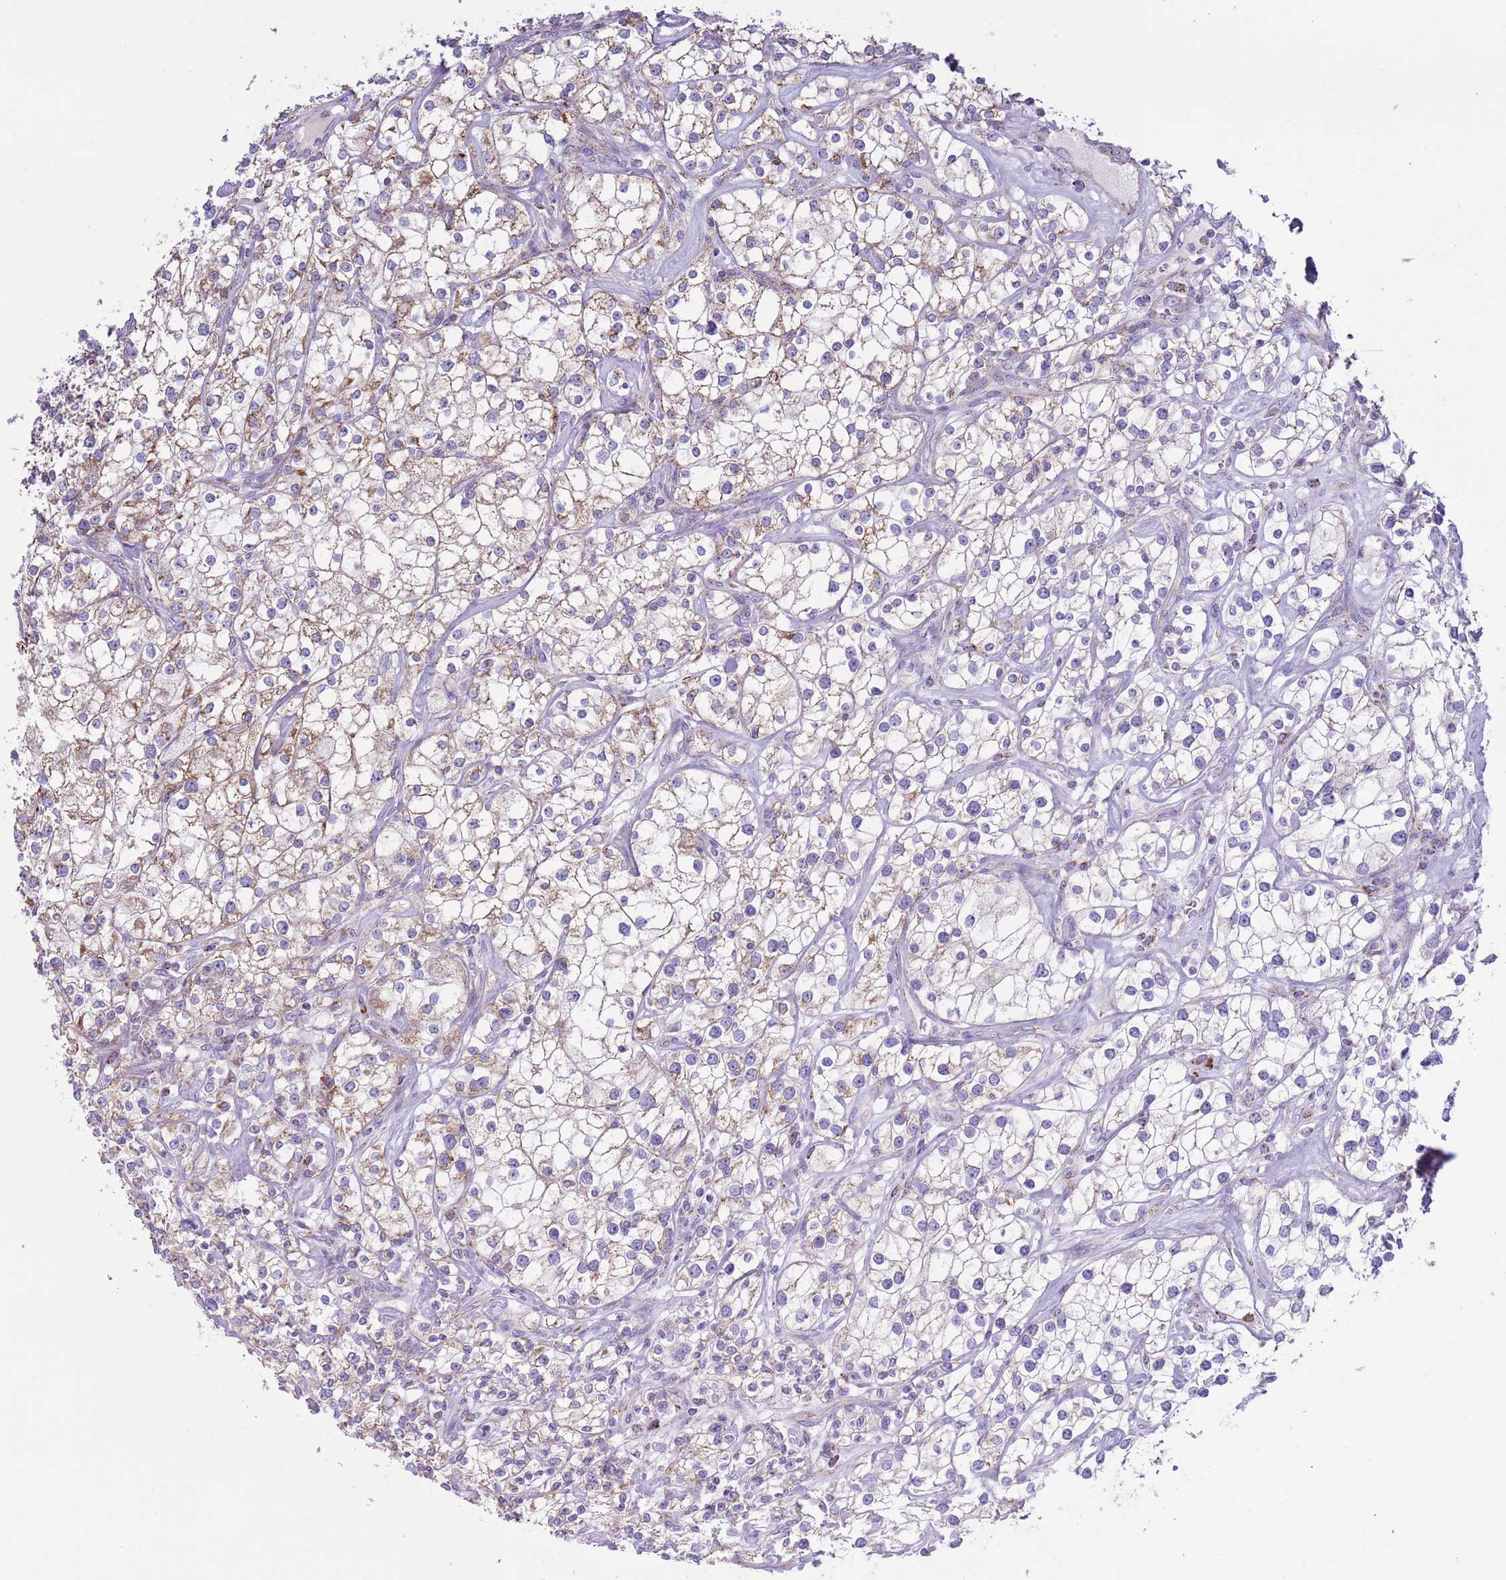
{"staining": {"intensity": "moderate", "quantity": "<25%", "location": "cytoplasmic/membranous"}, "tissue": "renal cancer", "cell_type": "Tumor cells", "image_type": "cancer", "snomed": [{"axis": "morphology", "description": "Adenocarcinoma, NOS"}, {"axis": "topography", "description": "Kidney"}], "caption": "IHC of renal cancer shows low levels of moderate cytoplasmic/membranous positivity in about <25% of tumor cells.", "gene": "ATP6V1B1", "patient": {"sex": "male", "age": 77}}